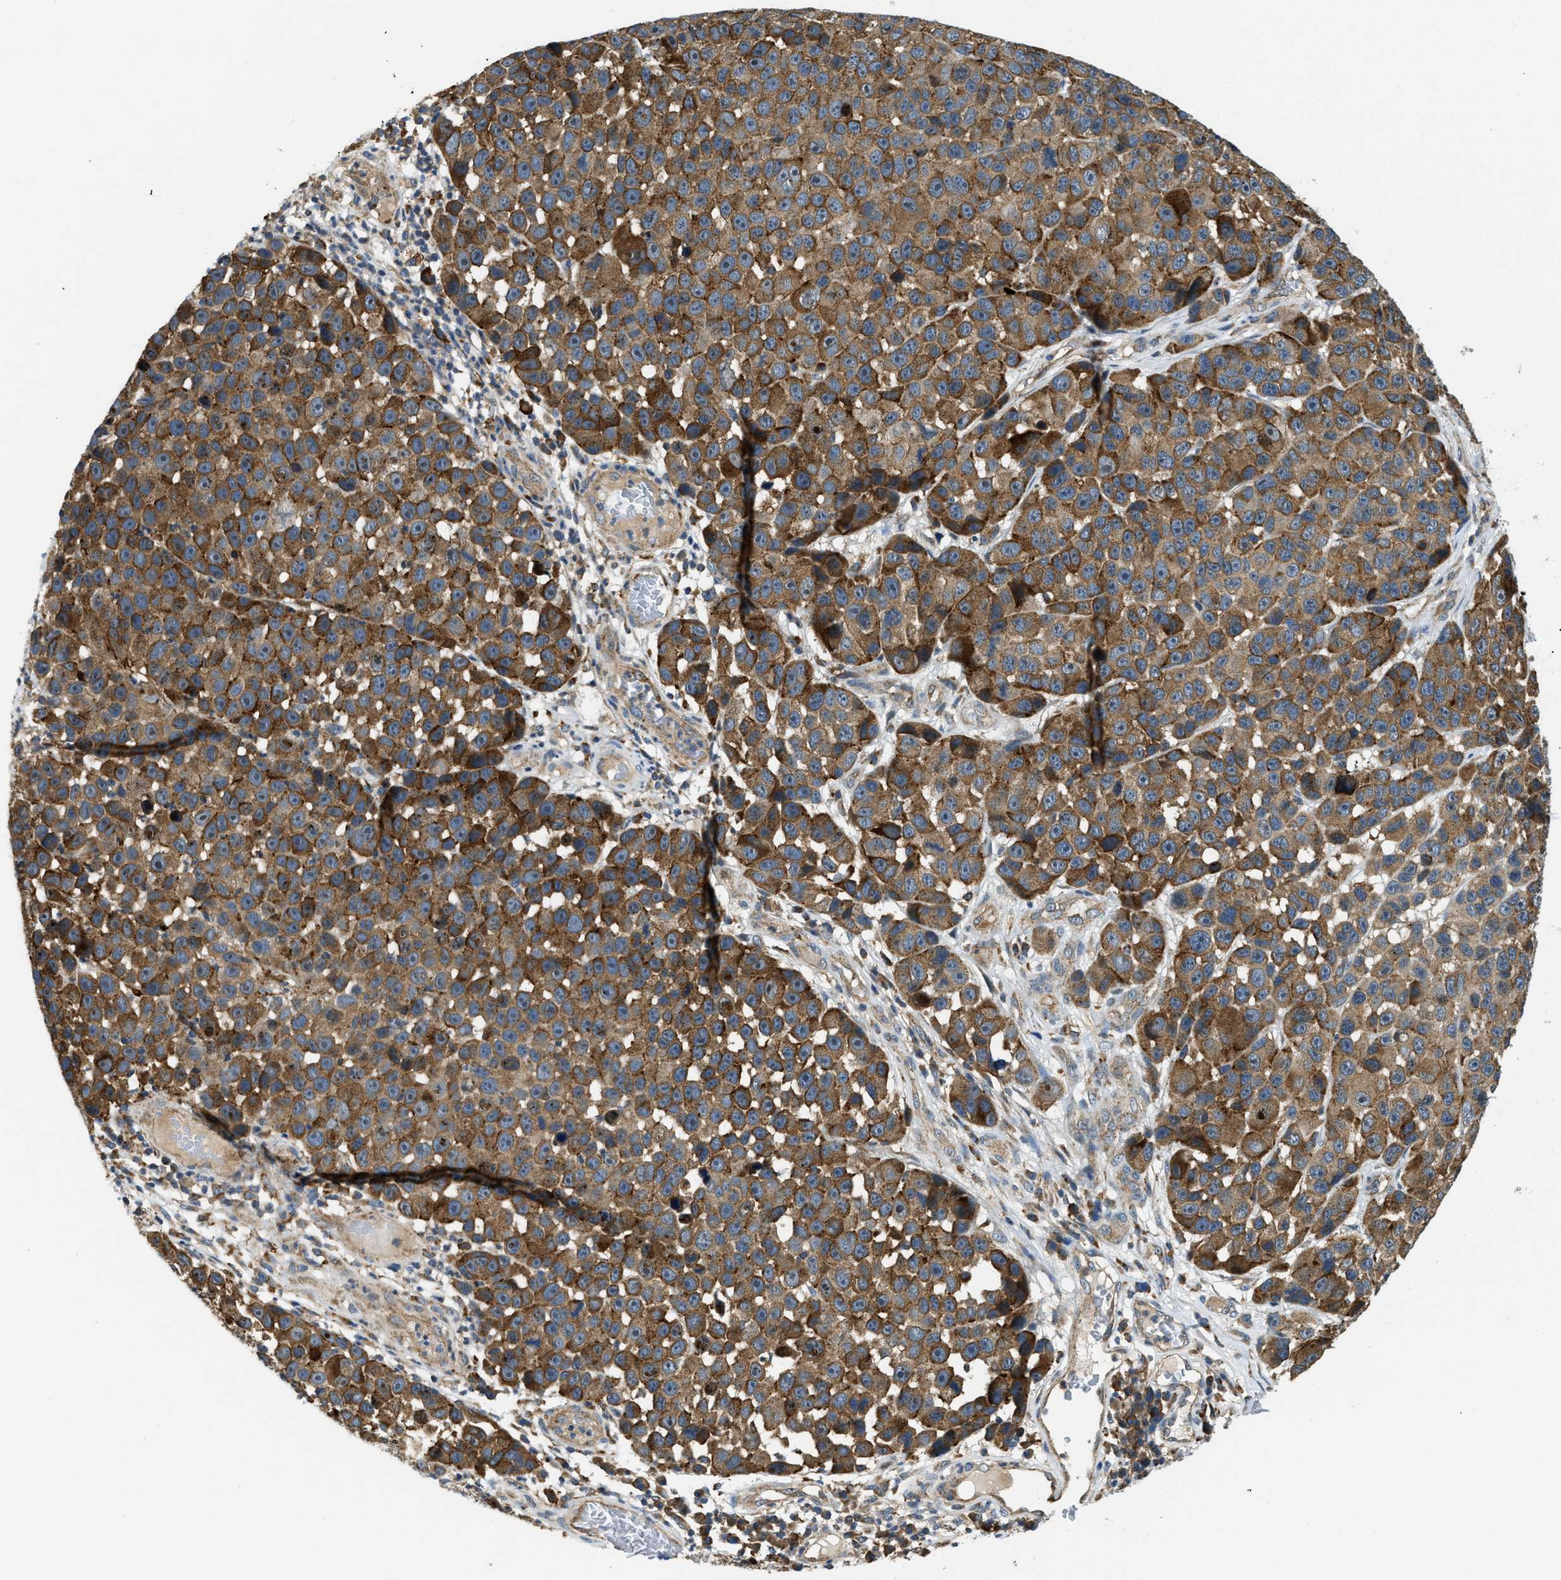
{"staining": {"intensity": "moderate", "quantity": ">75%", "location": "cytoplasmic/membranous"}, "tissue": "melanoma", "cell_type": "Tumor cells", "image_type": "cancer", "snomed": [{"axis": "morphology", "description": "Malignant melanoma, NOS"}, {"axis": "topography", "description": "Skin"}], "caption": "Melanoma stained with a protein marker demonstrates moderate staining in tumor cells.", "gene": "STARD3NL", "patient": {"sex": "male", "age": 53}}